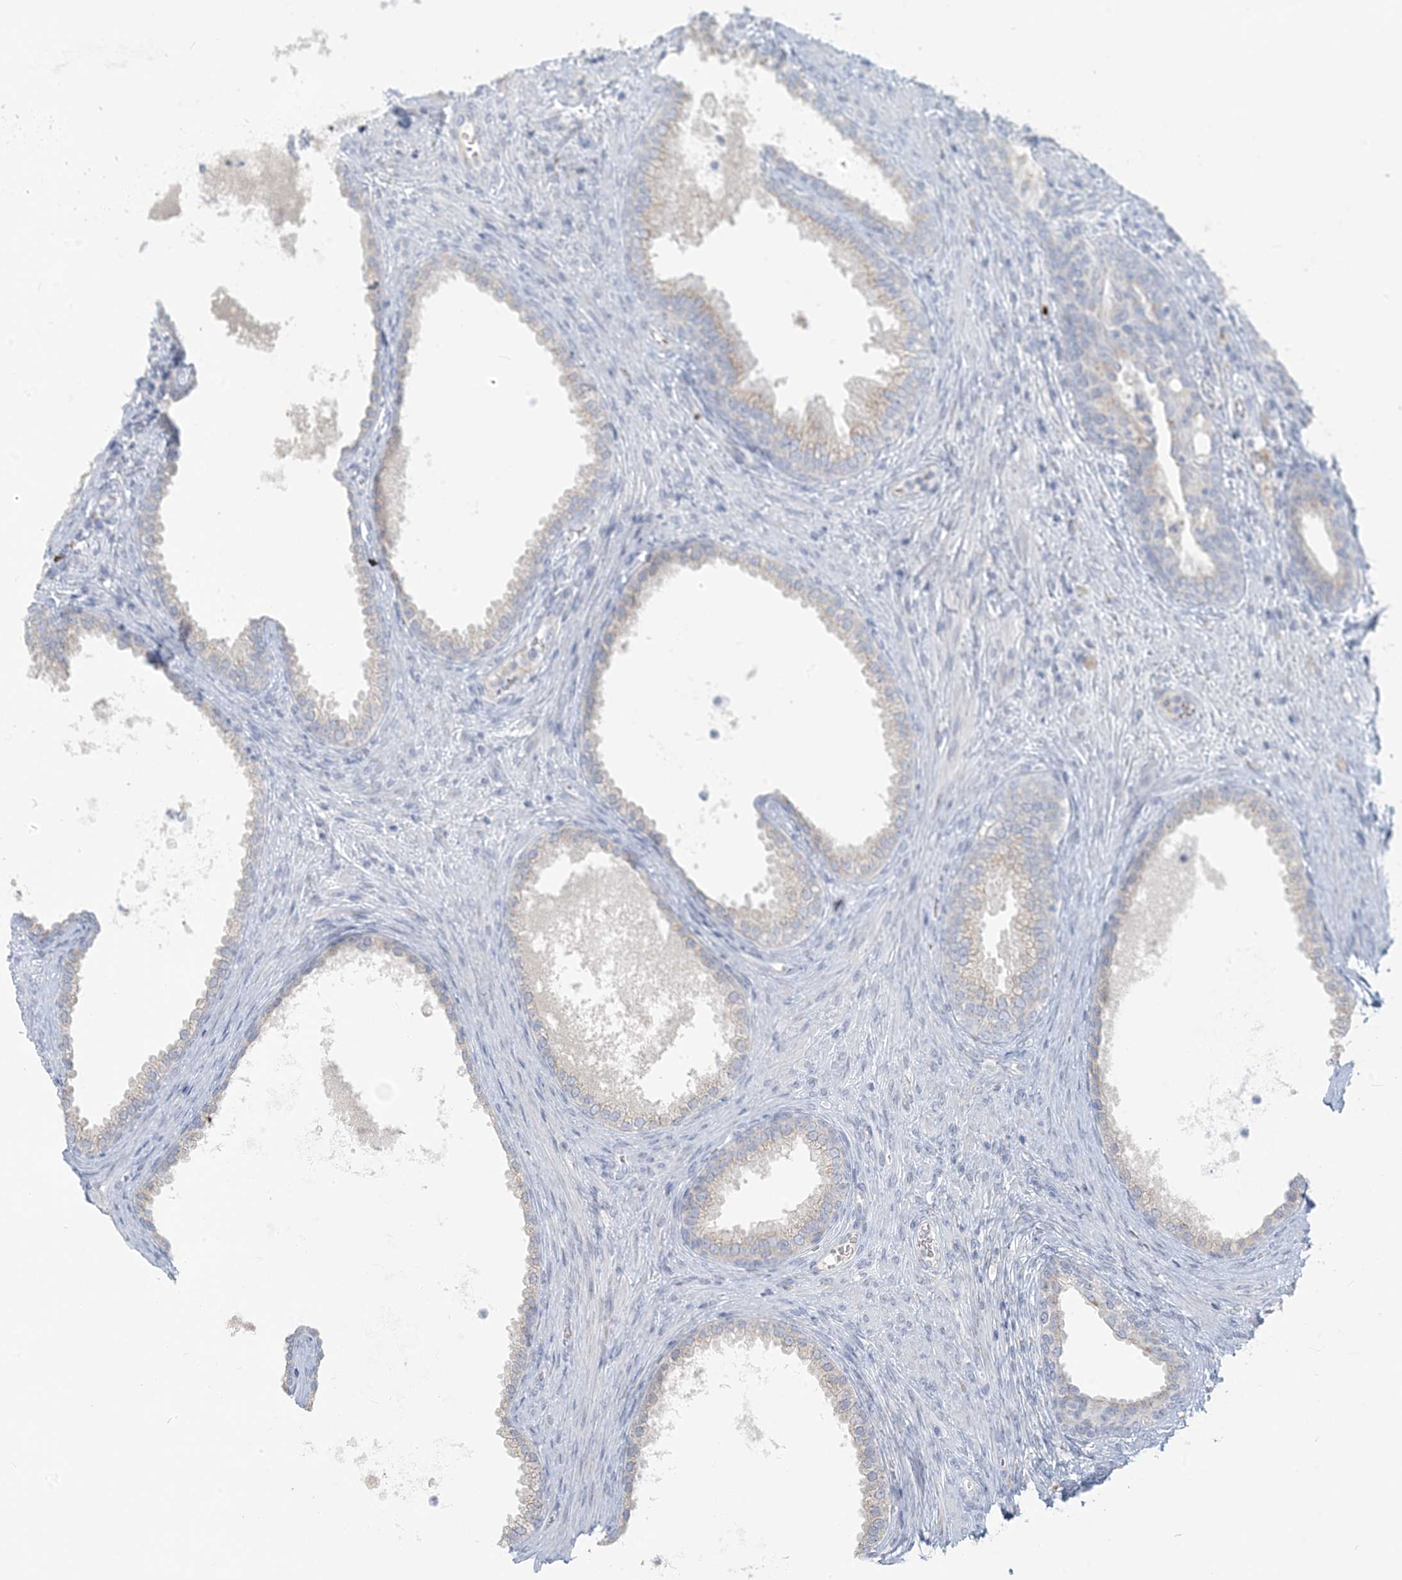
{"staining": {"intensity": "weak", "quantity": "<25%", "location": "cytoplasmic/membranous"}, "tissue": "prostate", "cell_type": "Glandular cells", "image_type": "normal", "snomed": [{"axis": "morphology", "description": "Normal tissue, NOS"}, {"axis": "topography", "description": "Prostate"}], "caption": "This is an immunohistochemistry (IHC) micrograph of unremarkable prostate. There is no positivity in glandular cells.", "gene": "SCML1", "patient": {"sex": "male", "age": 76}}